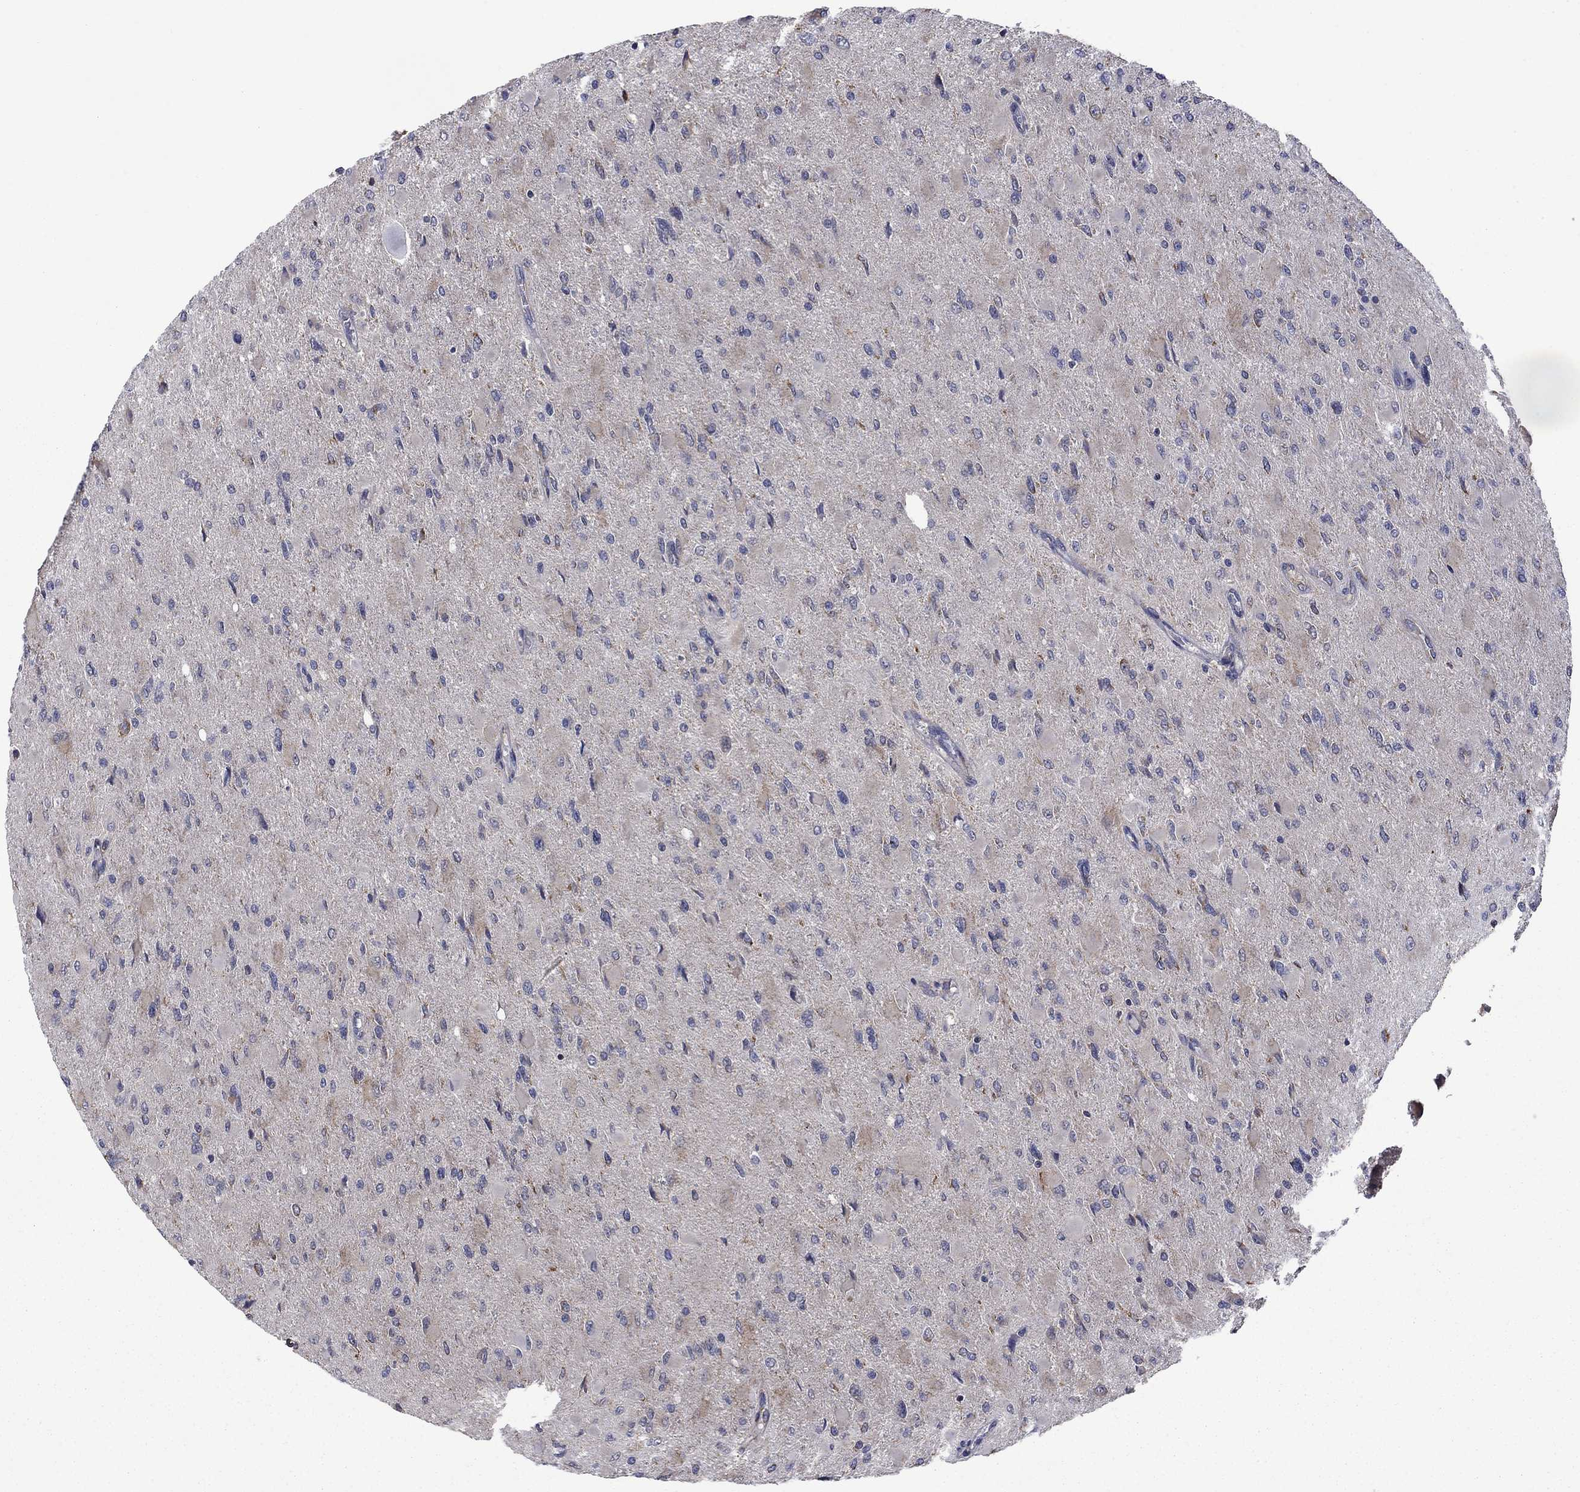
{"staining": {"intensity": "weak", "quantity": "<25%", "location": "cytoplasmic/membranous"}, "tissue": "glioma", "cell_type": "Tumor cells", "image_type": "cancer", "snomed": [{"axis": "morphology", "description": "Glioma, malignant, High grade"}, {"axis": "topography", "description": "Cerebral cortex"}], "caption": "DAB (3,3'-diaminobenzidine) immunohistochemical staining of human malignant glioma (high-grade) shows no significant expression in tumor cells.", "gene": "FURIN", "patient": {"sex": "female", "age": 36}}